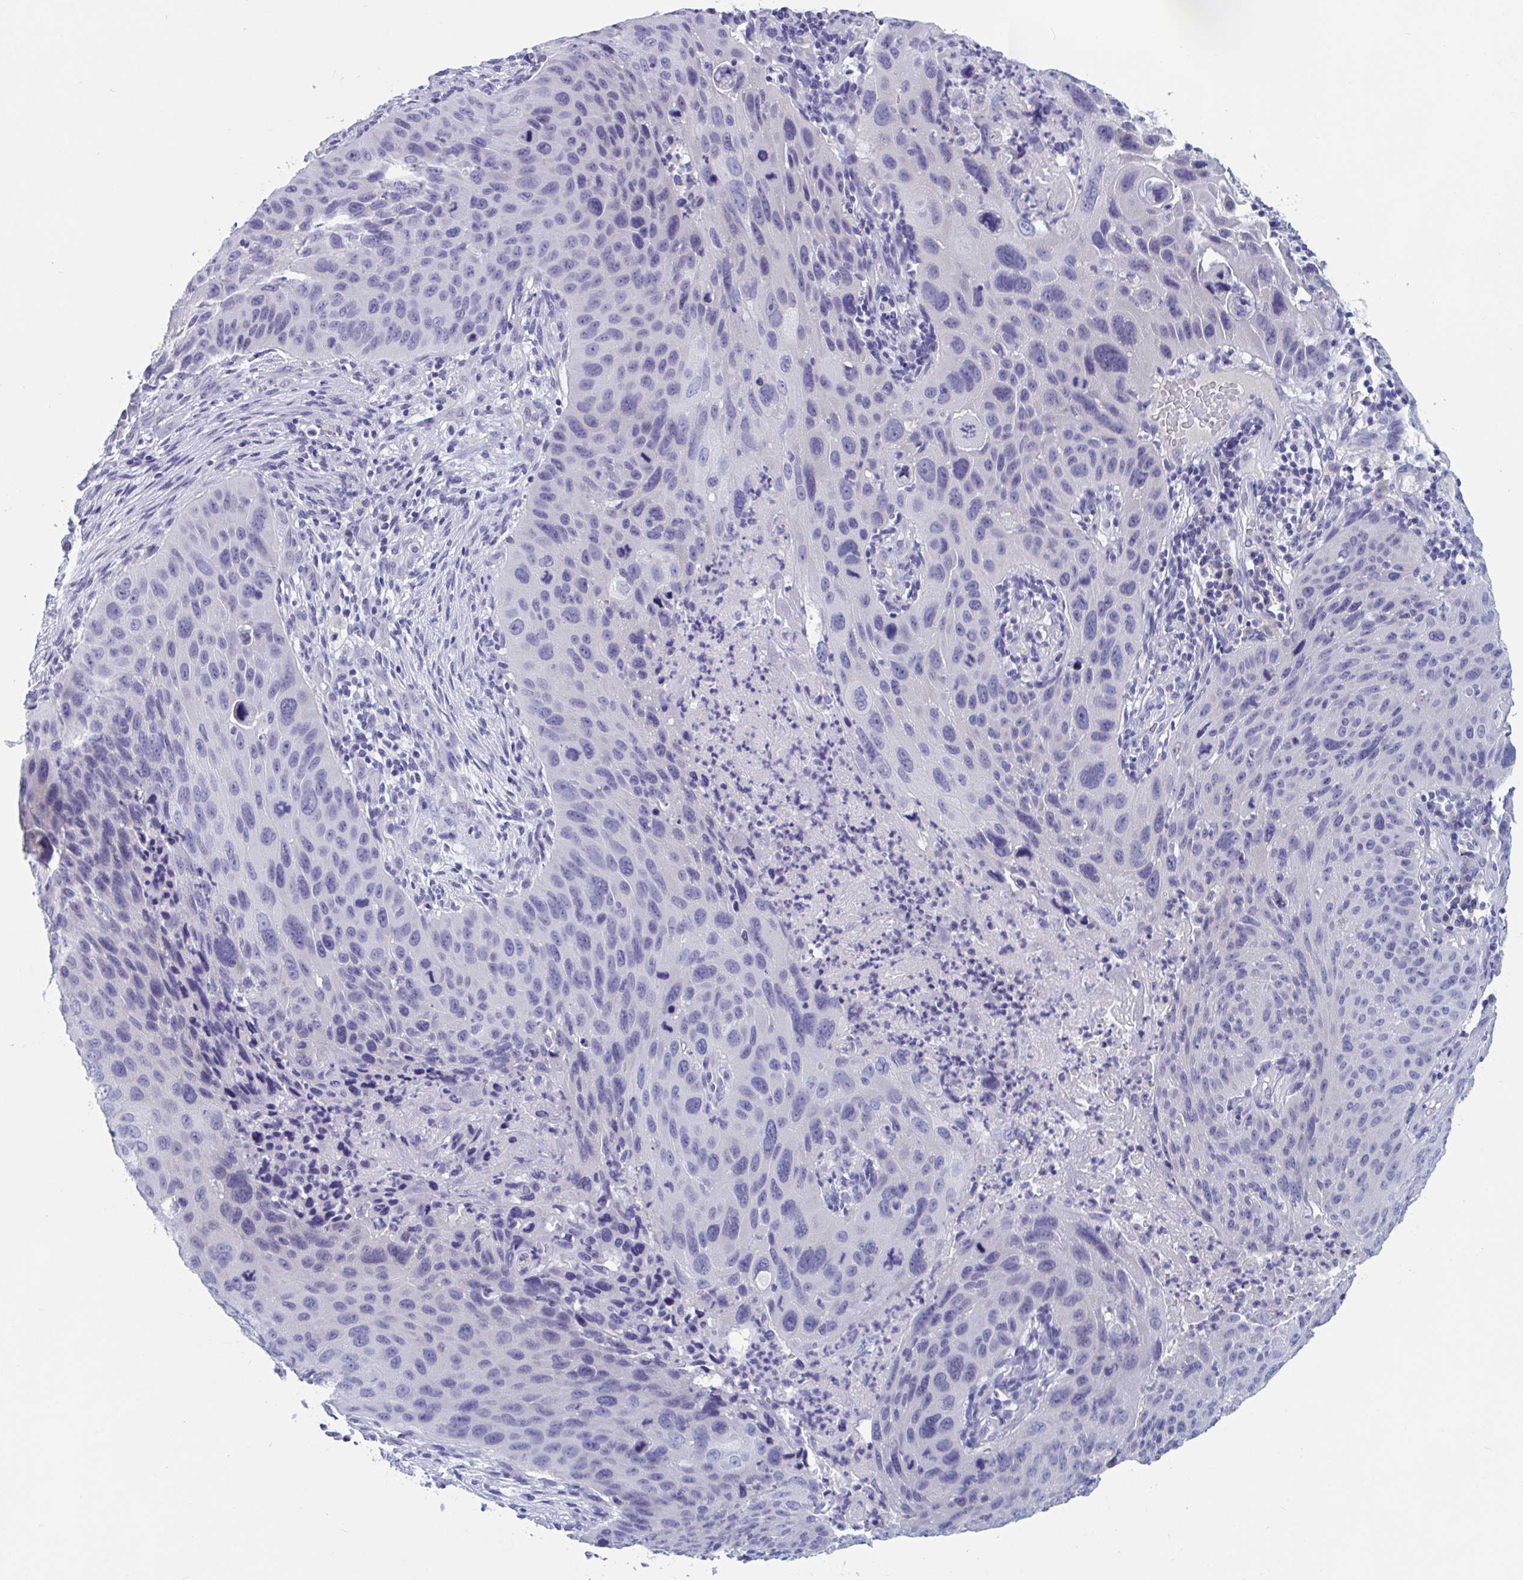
{"staining": {"intensity": "negative", "quantity": "none", "location": "none"}, "tissue": "lung cancer", "cell_type": "Tumor cells", "image_type": "cancer", "snomed": [{"axis": "morphology", "description": "Squamous cell carcinoma, NOS"}, {"axis": "topography", "description": "Lung"}], "caption": "Tumor cells are negative for protein expression in human lung squamous cell carcinoma.", "gene": "DPEP3", "patient": {"sex": "male", "age": 63}}